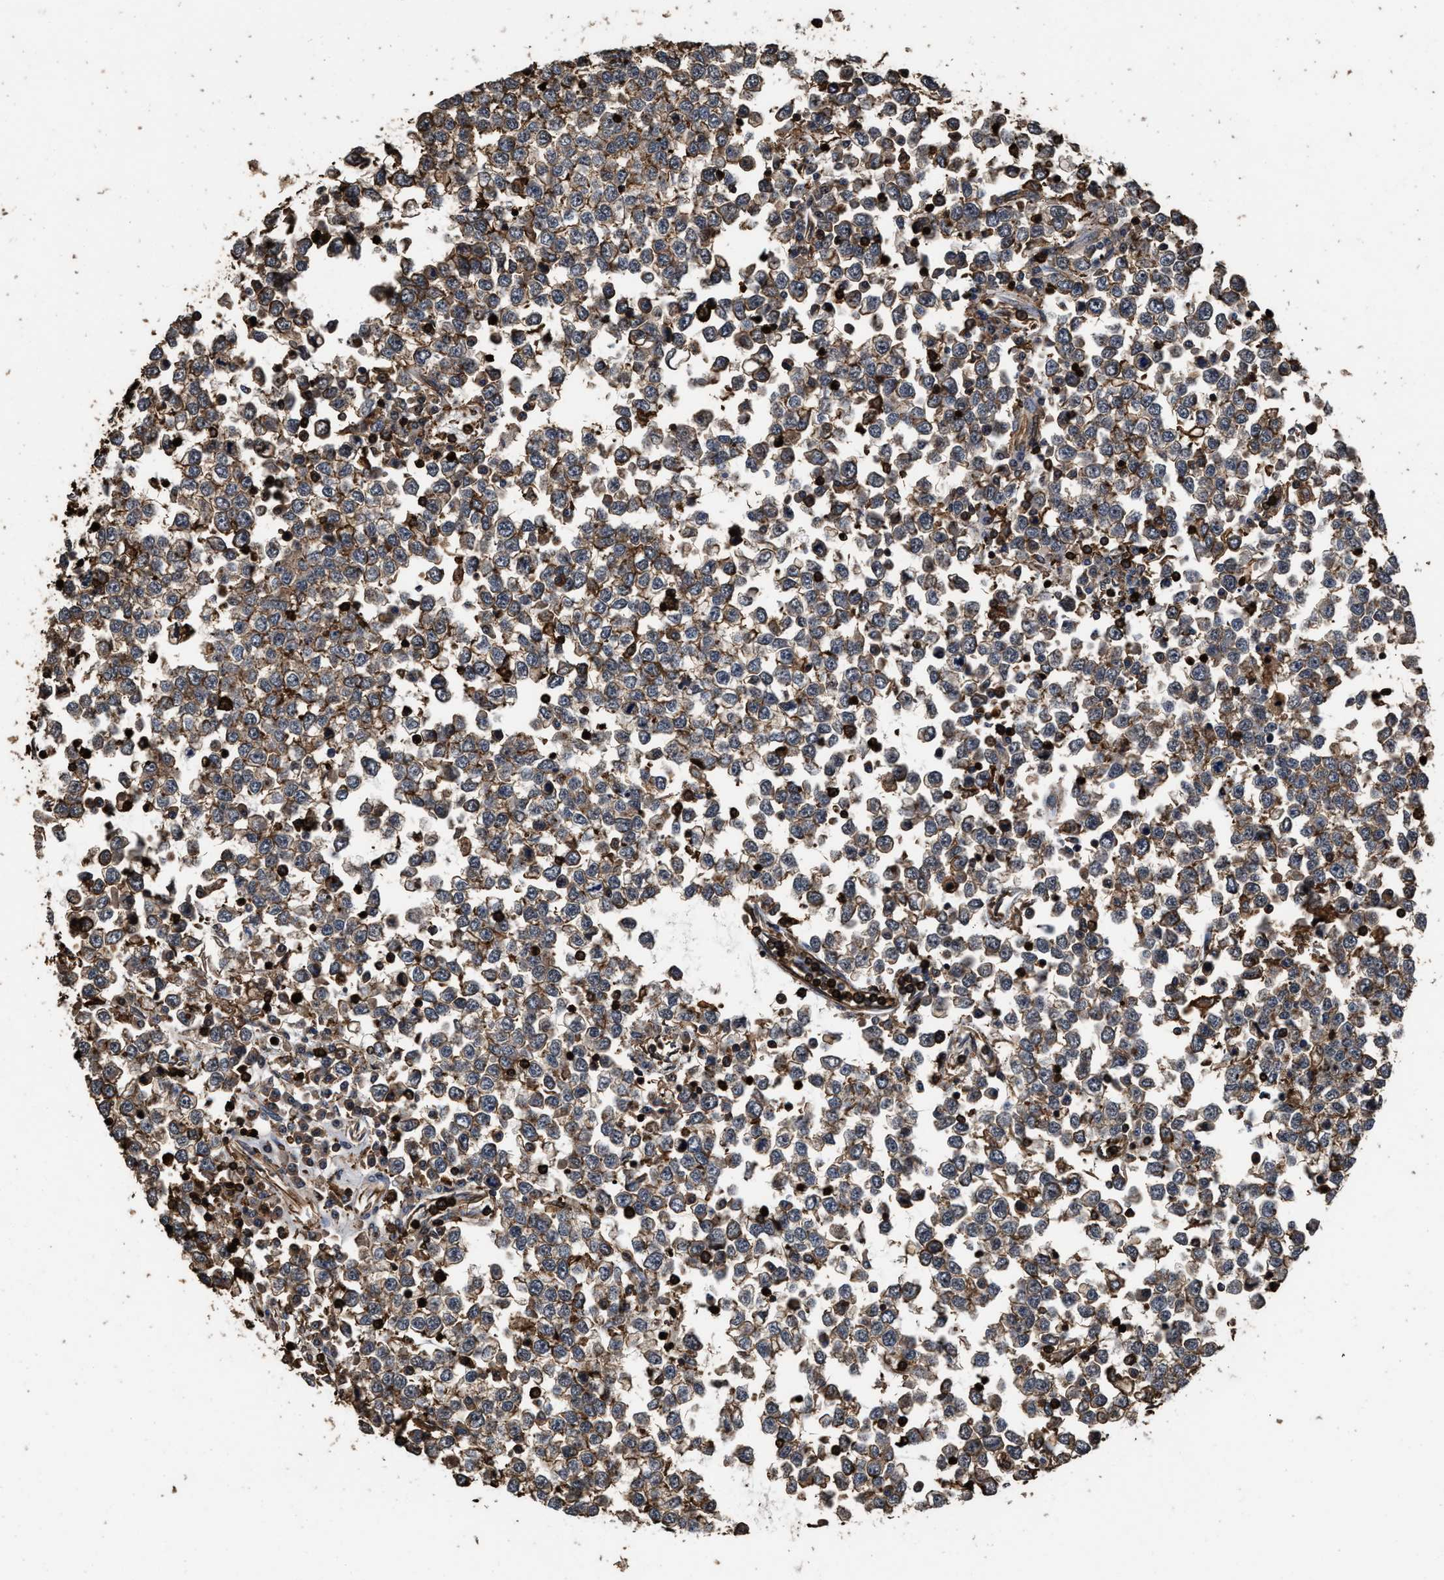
{"staining": {"intensity": "moderate", "quantity": "25%-75%", "location": "cytoplasmic/membranous"}, "tissue": "testis cancer", "cell_type": "Tumor cells", "image_type": "cancer", "snomed": [{"axis": "morphology", "description": "Seminoma, NOS"}, {"axis": "topography", "description": "Testis"}], "caption": "Tumor cells demonstrate medium levels of moderate cytoplasmic/membranous staining in about 25%-75% of cells in testis seminoma.", "gene": "KBTBD2", "patient": {"sex": "male", "age": 65}}